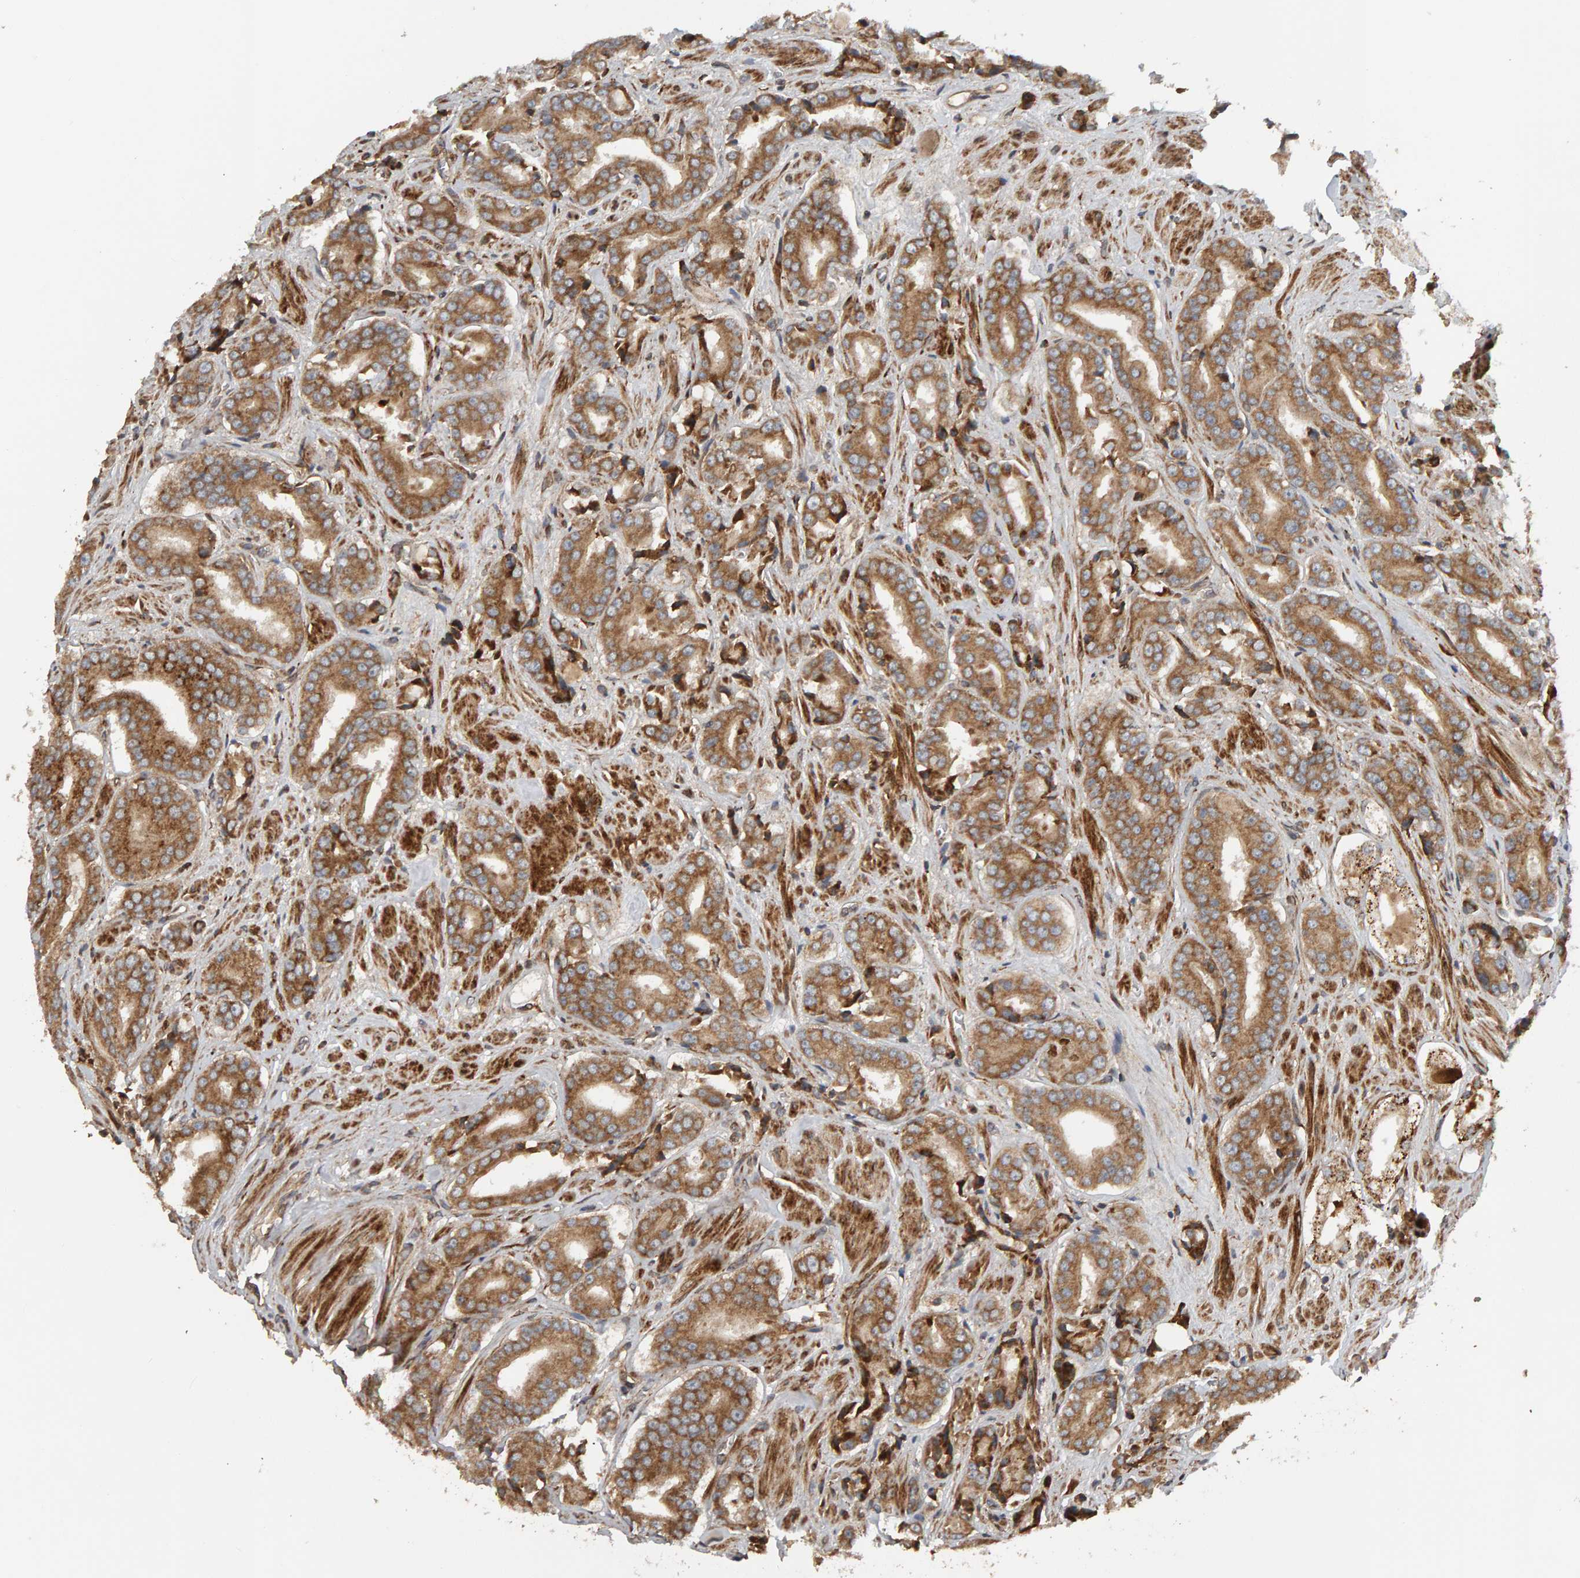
{"staining": {"intensity": "moderate", "quantity": ">75%", "location": "cytoplasmic/membranous"}, "tissue": "prostate cancer", "cell_type": "Tumor cells", "image_type": "cancer", "snomed": [{"axis": "morphology", "description": "Adenocarcinoma, High grade"}, {"axis": "topography", "description": "Prostate"}], "caption": "Immunohistochemical staining of prostate cancer (adenocarcinoma (high-grade)) displays medium levels of moderate cytoplasmic/membranous protein expression in about >75% of tumor cells.", "gene": "ZFAND1", "patient": {"sex": "male", "age": 71}}